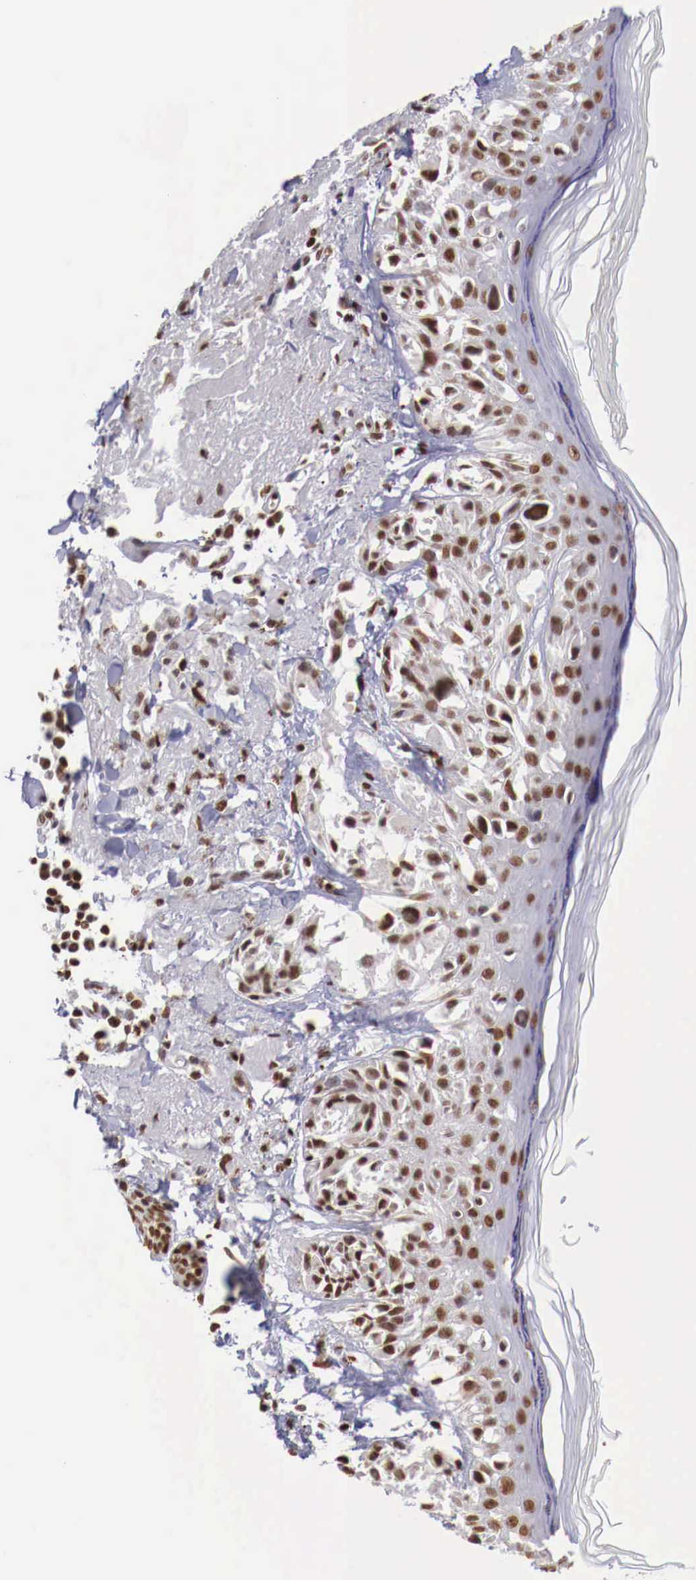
{"staining": {"intensity": "moderate", "quantity": ">75%", "location": "nuclear"}, "tissue": "melanoma", "cell_type": "Tumor cells", "image_type": "cancer", "snomed": [{"axis": "morphology", "description": "Malignant melanoma, NOS"}, {"axis": "topography", "description": "Skin"}], "caption": "Malignant melanoma stained with immunohistochemistry displays moderate nuclear positivity in about >75% of tumor cells.", "gene": "MAX", "patient": {"sex": "male", "age": 80}}